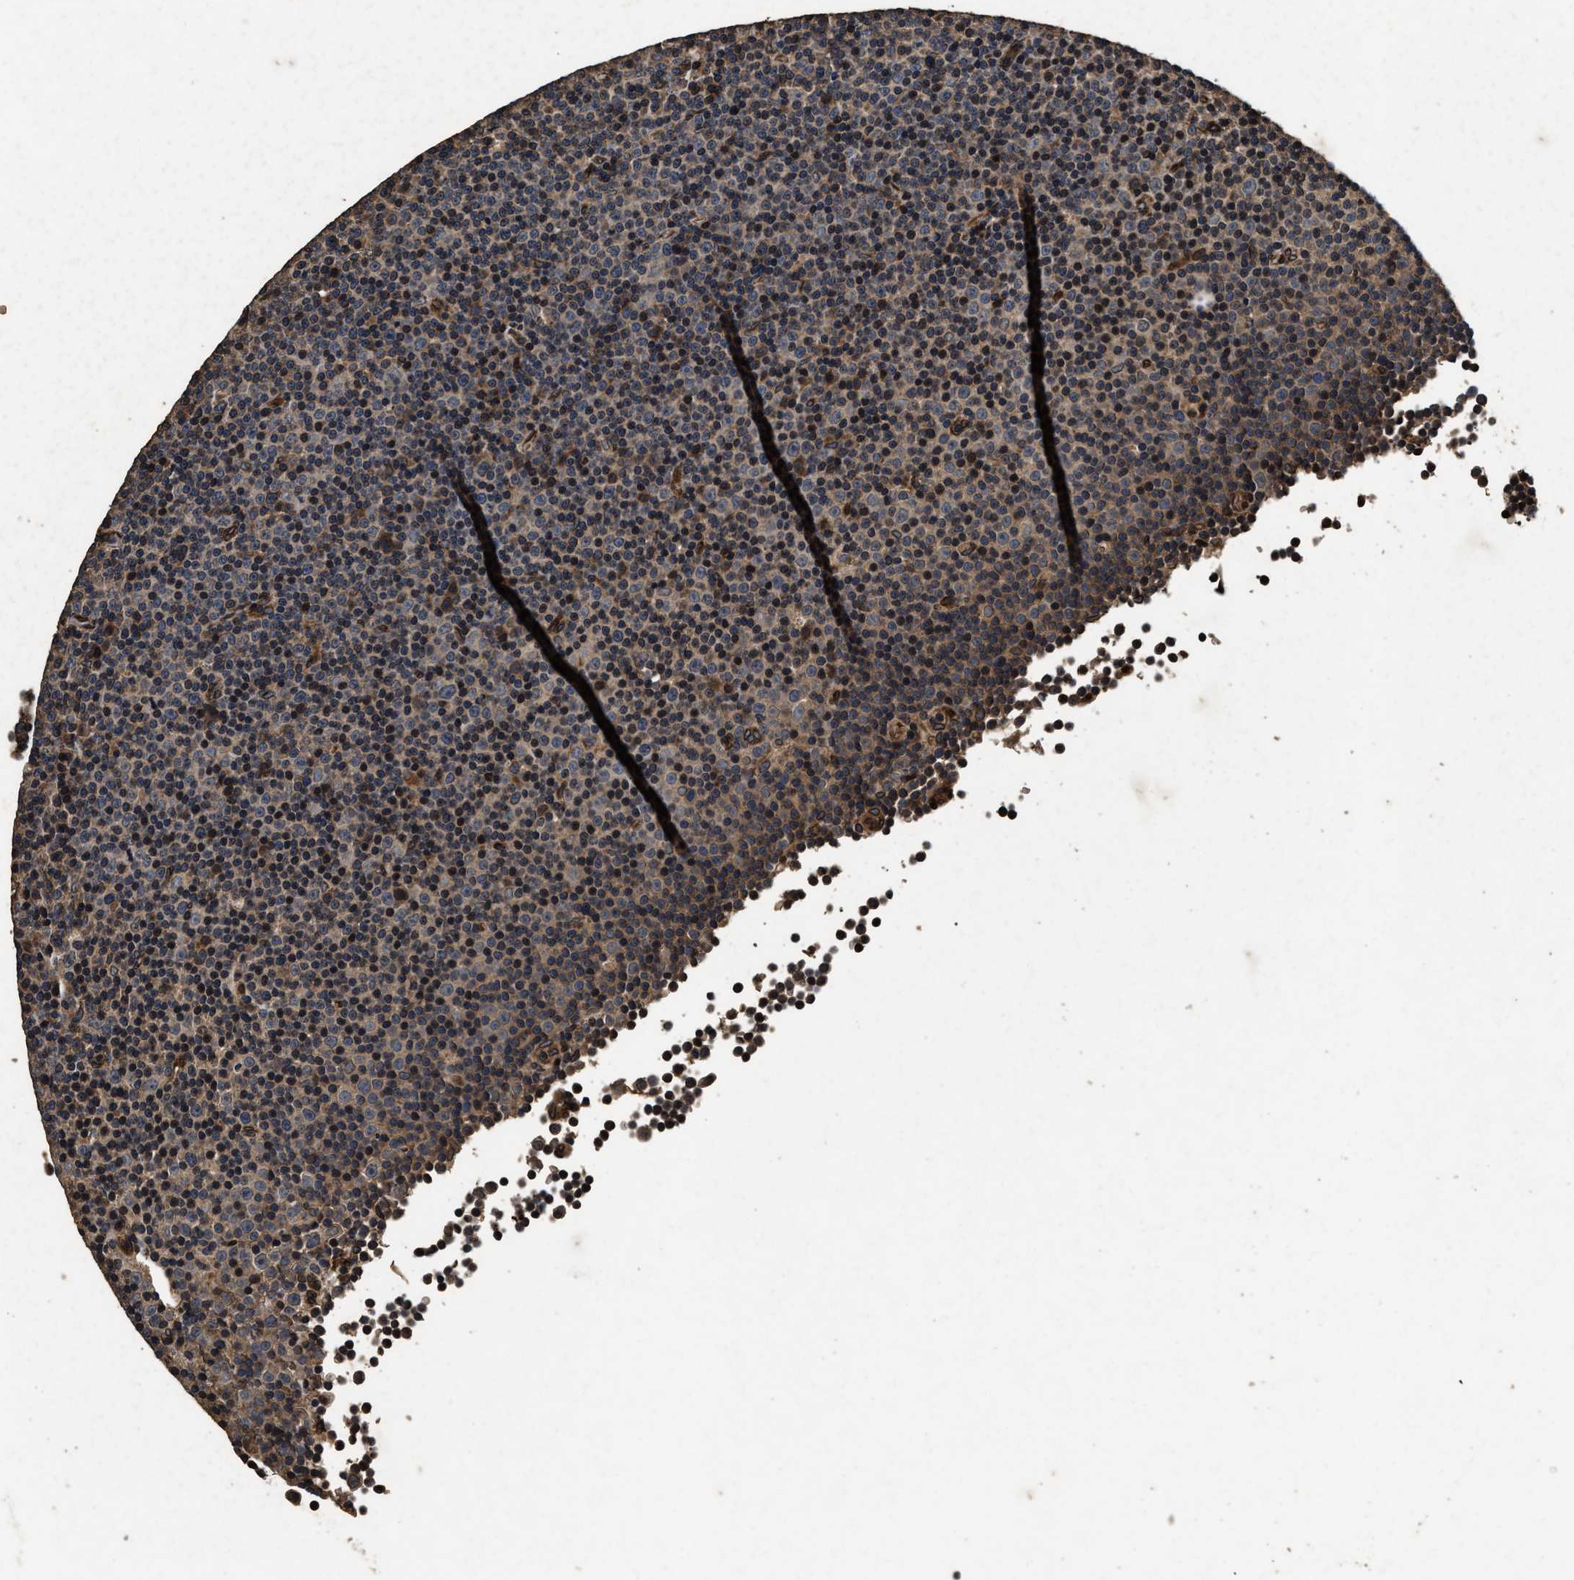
{"staining": {"intensity": "weak", "quantity": "25%-75%", "location": "cytoplasmic/membranous,nuclear"}, "tissue": "lymphoma", "cell_type": "Tumor cells", "image_type": "cancer", "snomed": [{"axis": "morphology", "description": "Malignant lymphoma, non-Hodgkin's type, Low grade"}, {"axis": "topography", "description": "Lymph node"}], "caption": "Immunohistochemistry micrograph of human lymphoma stained for a protein (brown), which reveals low levels of weak cytoplasmic/membranous and nuclear expression in about 25%-75% of tumor cells.", "gene": "ACCS", "patient": {"sex": "female", "age": 67}}